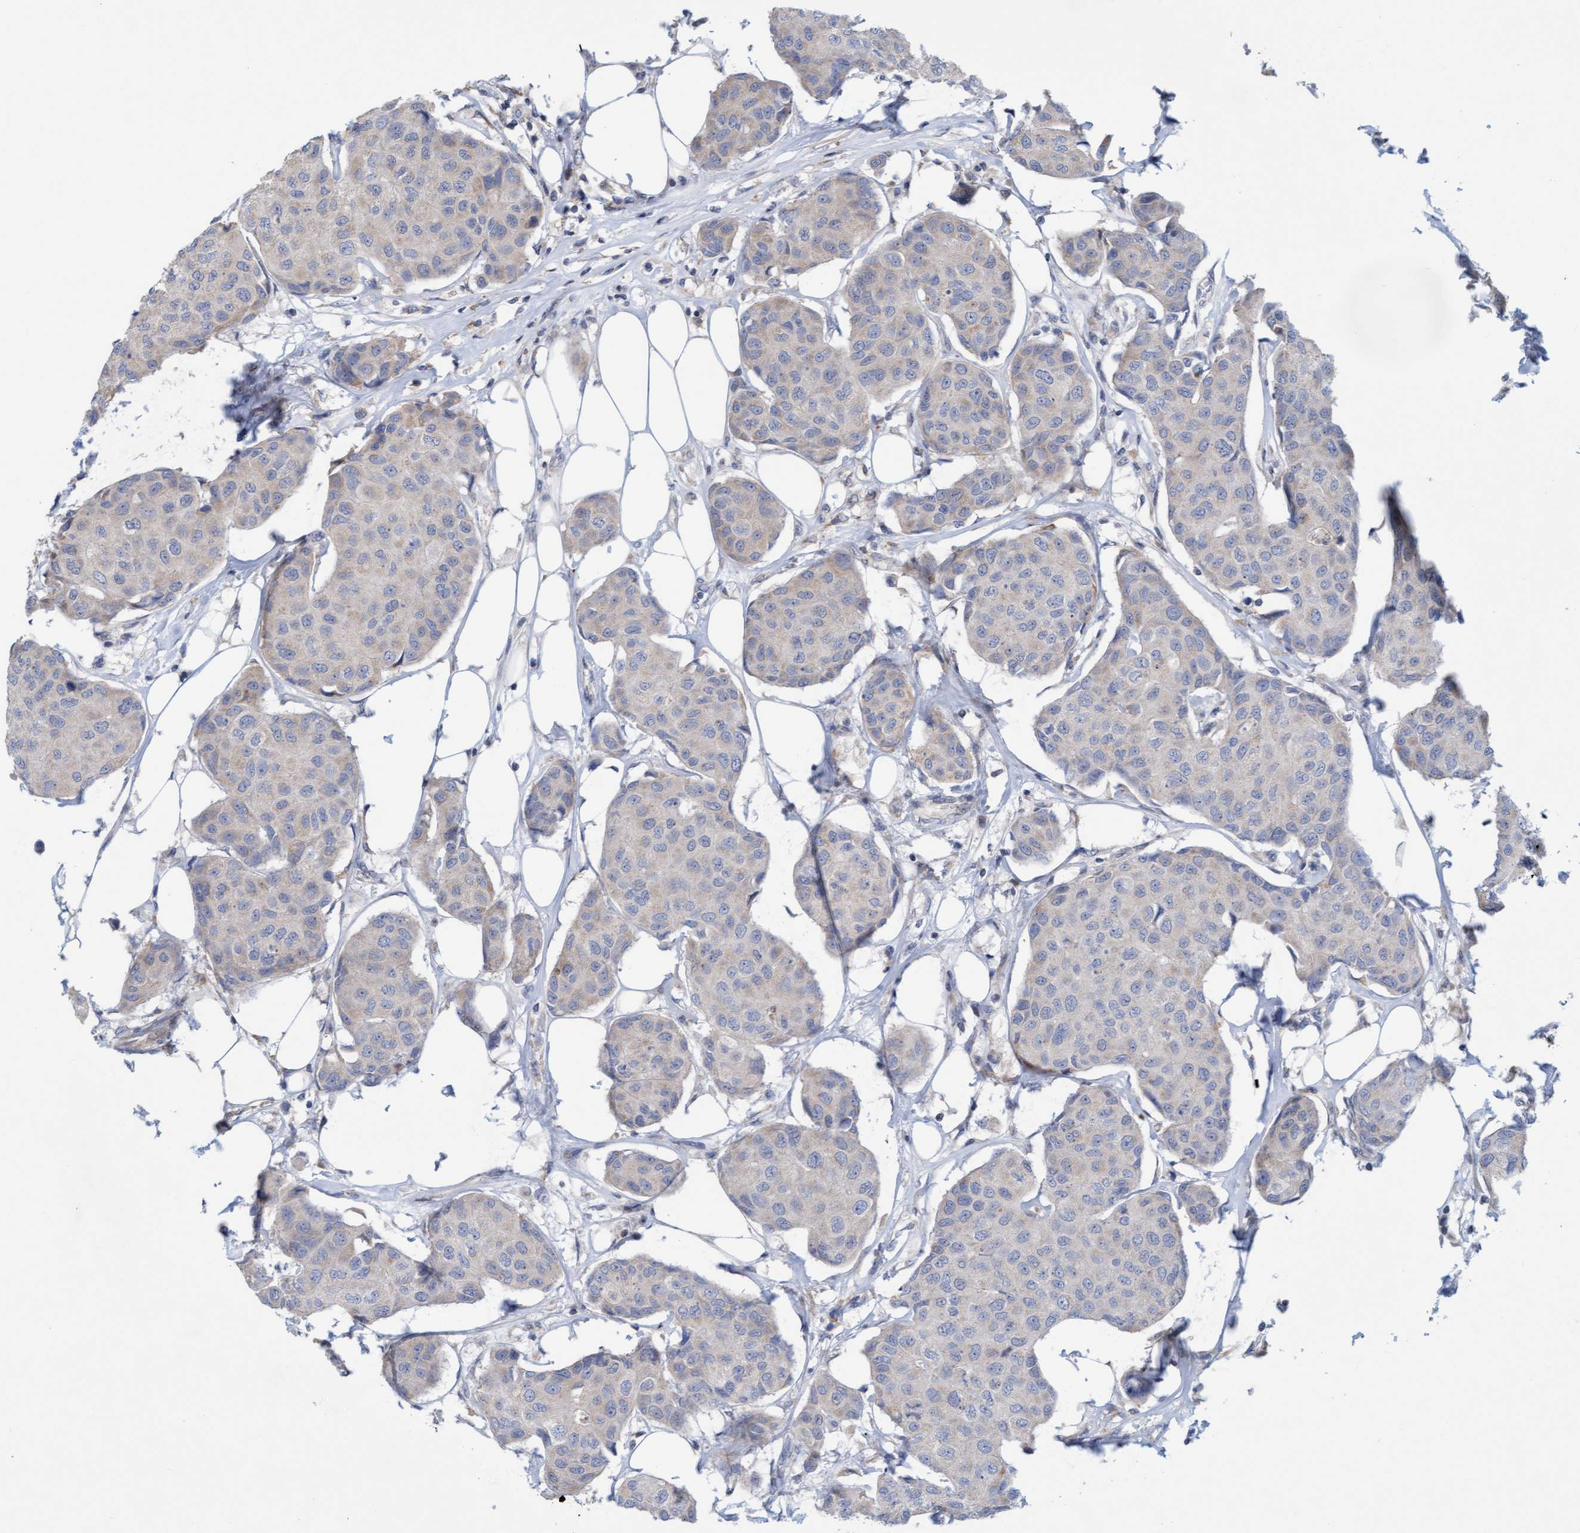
{"staining": {"intensity": "negative", "quantity": "none", "location": "none"}, "tissue": "breast cancer", "cell_type": "Tumor cells", "image_type": "cancer", "snomed": [{"axis": "morphology", "description": "Duct carcinoma"}, {"axis": "topography", "description": "Breast"}], "caption": "A high-resolution histopathology image shows IHC staining of breast infiltrating ductal carcinoma, which demonstrates no significant expression in tumor cells. The staining was performed using DAB to visualize the protein expression in brown, while the nuclei were stained in blue with hematoxylin (Magnification: 20x).", "gene": "SLC28A3", "patient": {"sex": "female", "age": 80}}